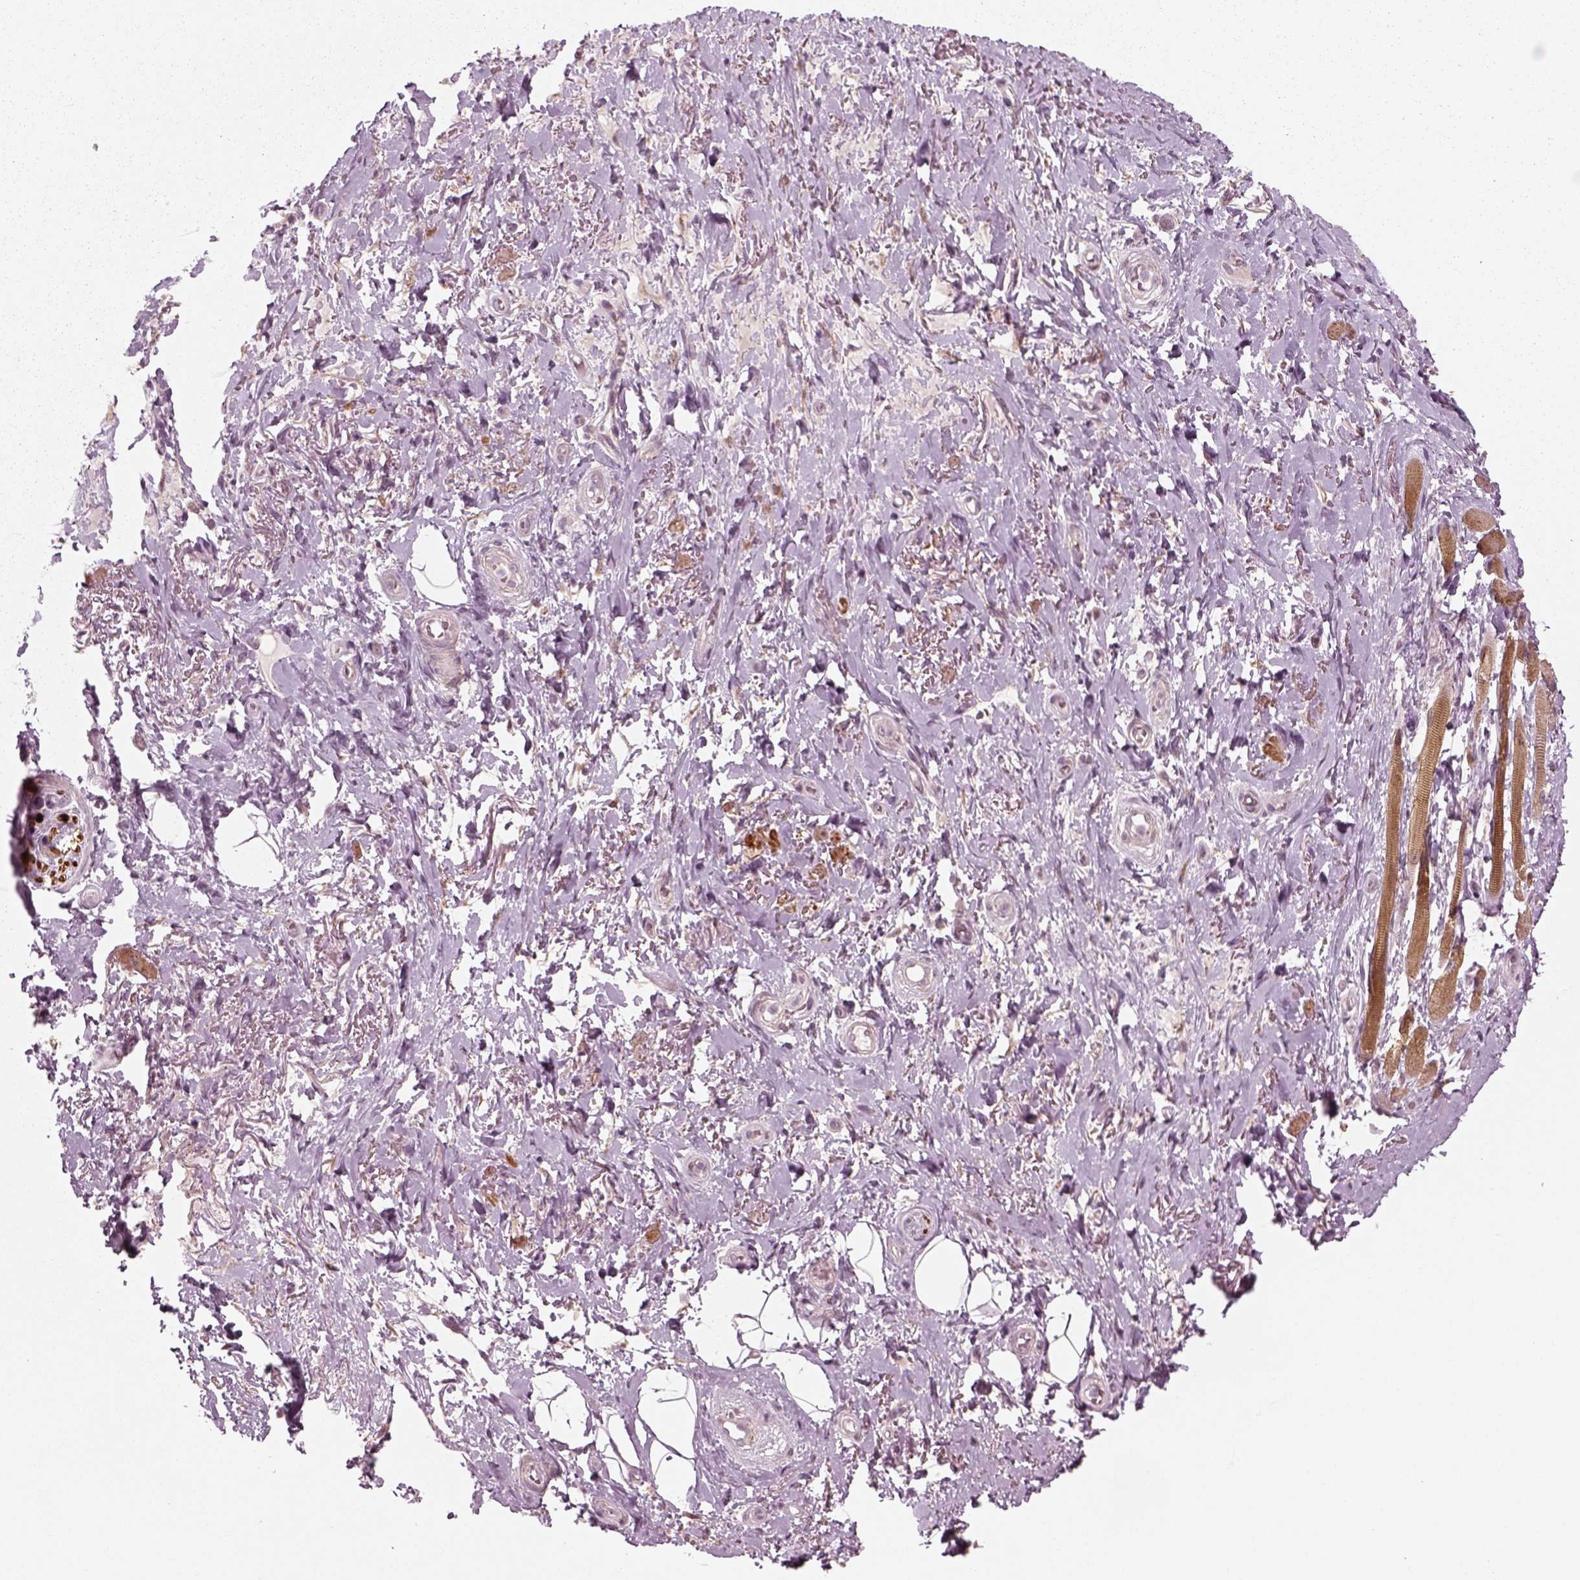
{"staining": {"intensity": "negative", "quantity": "none", "location": "none"}, "tissue": "adipose tissue", "cell_type": "Adipocytes", "image_type": "normal", "snomed": [{"axis": "morphology", "description": "Normal tissue, NOS"}, {"axis": "topography", "description": "Anal"}, {"axis": "topography", "description": "Peripheral nerve tissue"}], "caption": "This is an immunohistochemistry photomicrograph of benign human adipose tissue. There is no expression in adipocytes.", "gene": "MLIP", "patient": {"sex": "male", "age": 53}}